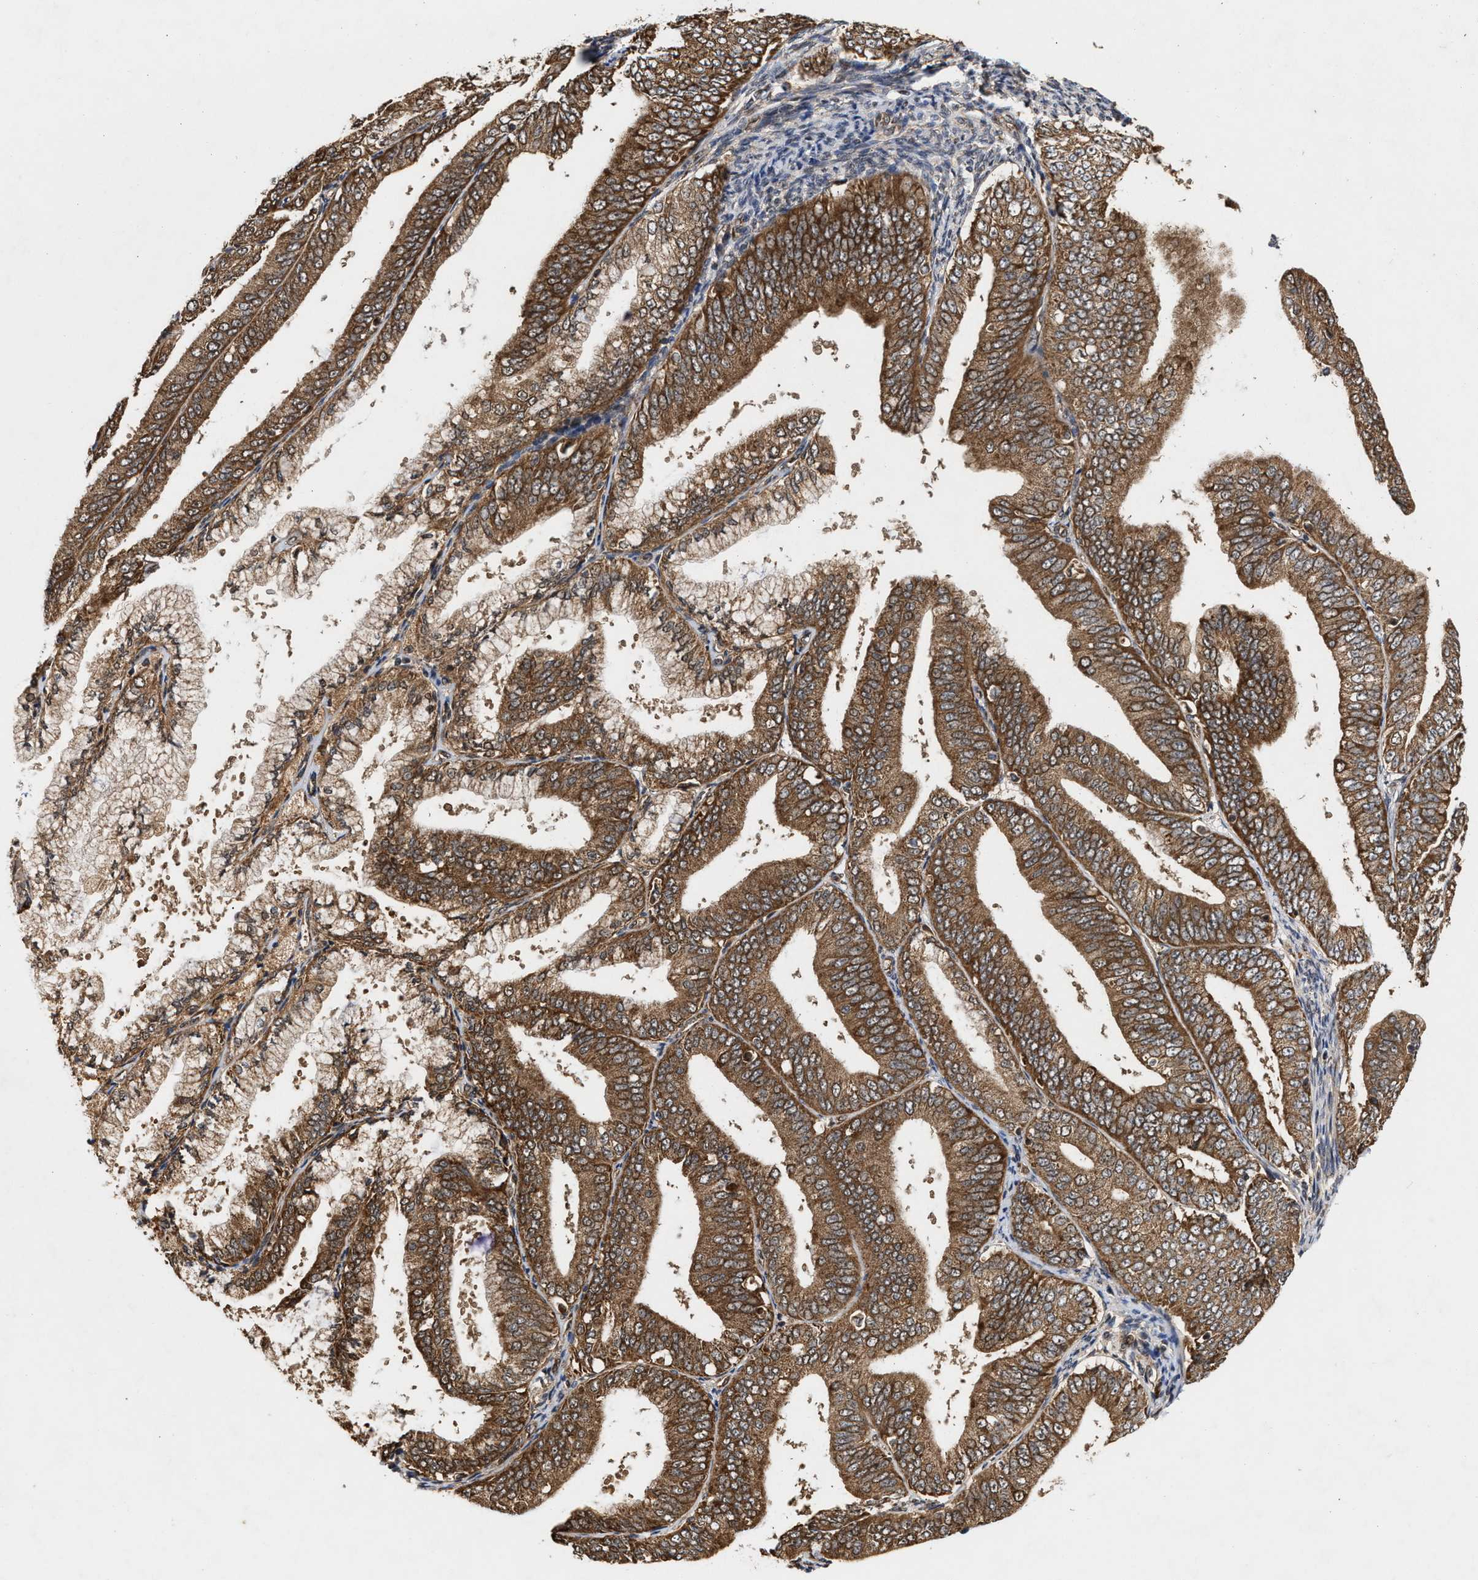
{"staining": {"intensity": "moderate", "quantity": ">75%", "location": "cytoplasmic/membranous"}, "tissue": "endometrial cancer", "cell_type": "Tumor cells", "image_type": "cancer", "snomed": [{"axis": "morphology", "description": "Adenocarcinoma, NOS"}, {"axis": "topography", "description": "Endometrium"}], "caption": "IHC photomicrograph of neoplastic tissue: human endometrial cancer stained using IHC demonstrates medium levels of moderate protein expression localized specifically in the cytoplasmic/membranous of tumor cells, appearing as a cytoplasmic/membranous brown color.", "gene": "CFLAR", "patient": {"sex": "female", "age": 63}}